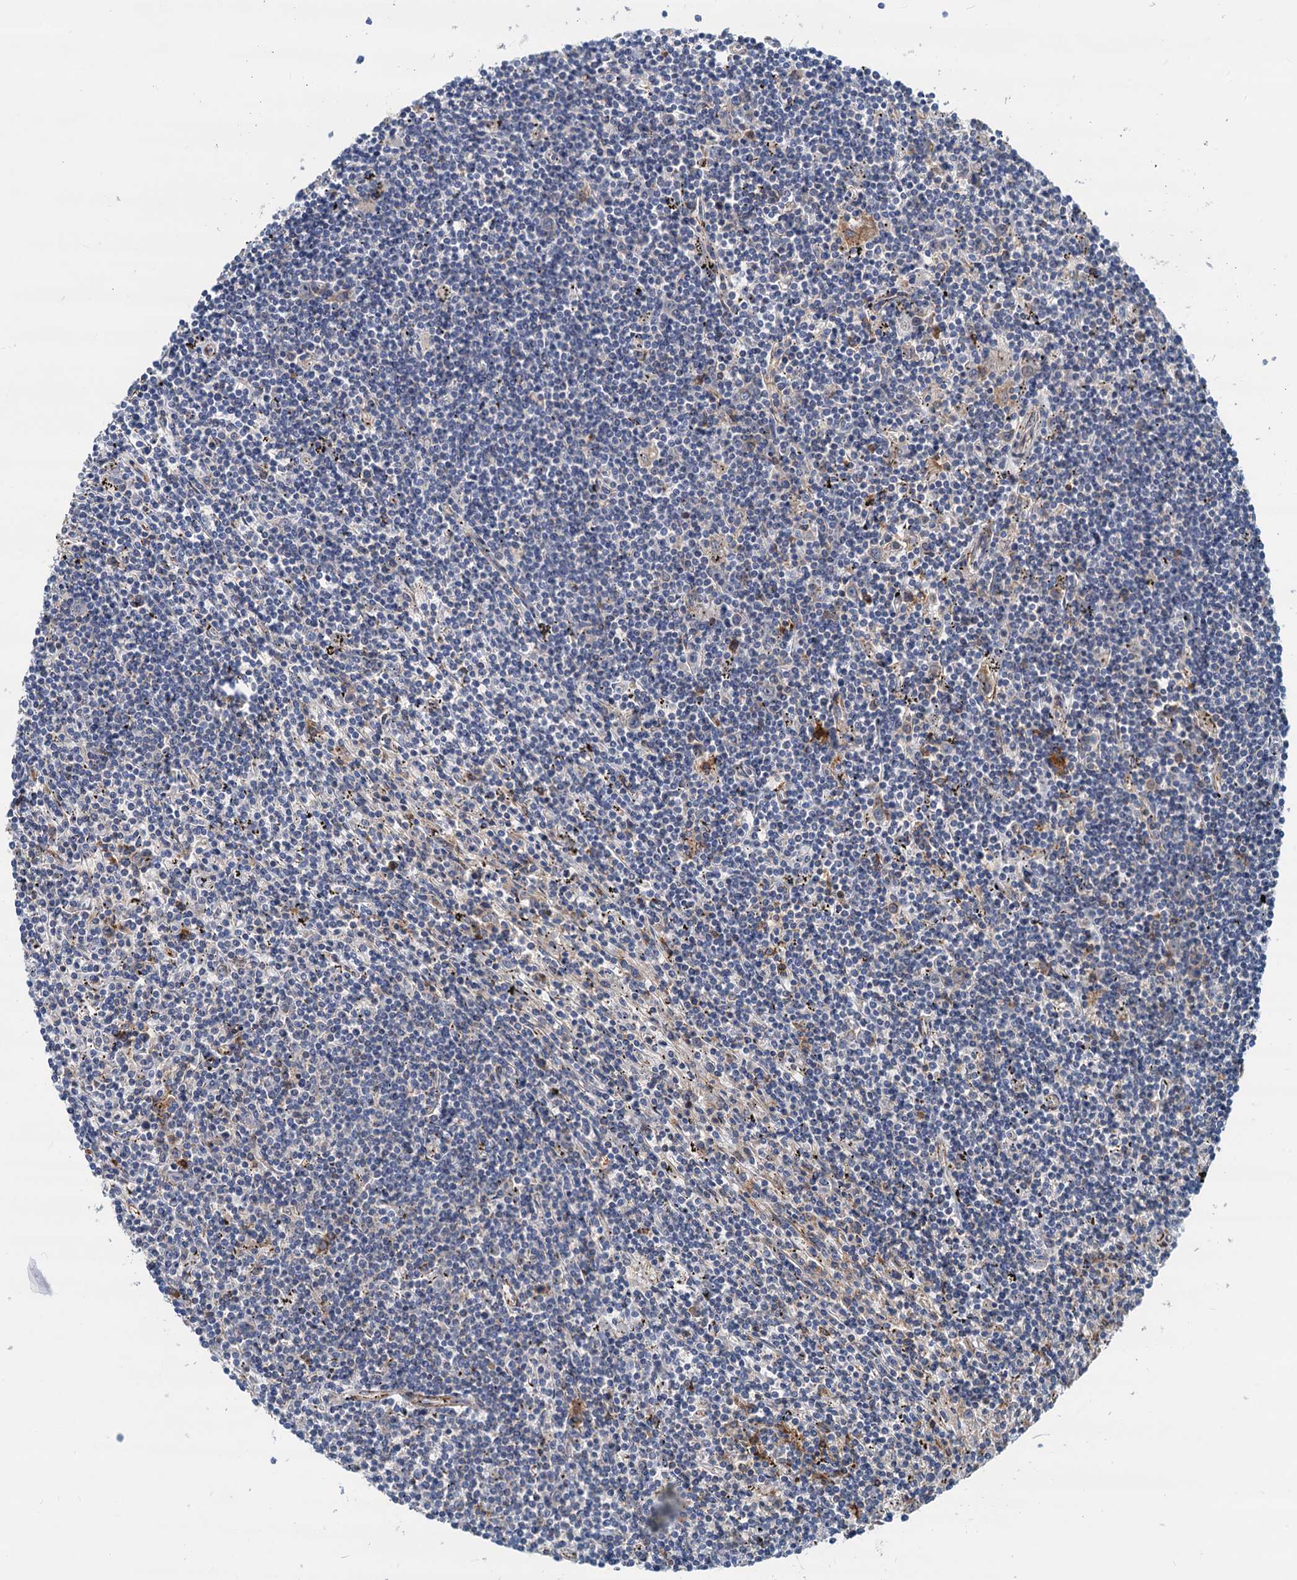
{"staining": {"intensity": "negative", "quantity": "none", "location": "none"}, "tissue": "lymphoma", "cell_type": "Tumor cells", "image_type": "cancer", "snomed": [{"axis": "morphology", "description": "Malignant lymphoma, non-Hodgkin's type, Low grade"}, {"axis": "topography", "description": "Spleen"}], "caption": "IHC micrograph of neoplastic tissue: malignant lymphoma, non-Hodgkin's type (low-grade) stained with DAB displays no significant protein positivity in tumor cells.", "gene": "LNX2", "patient": {"sex": "male", "age": 76}}